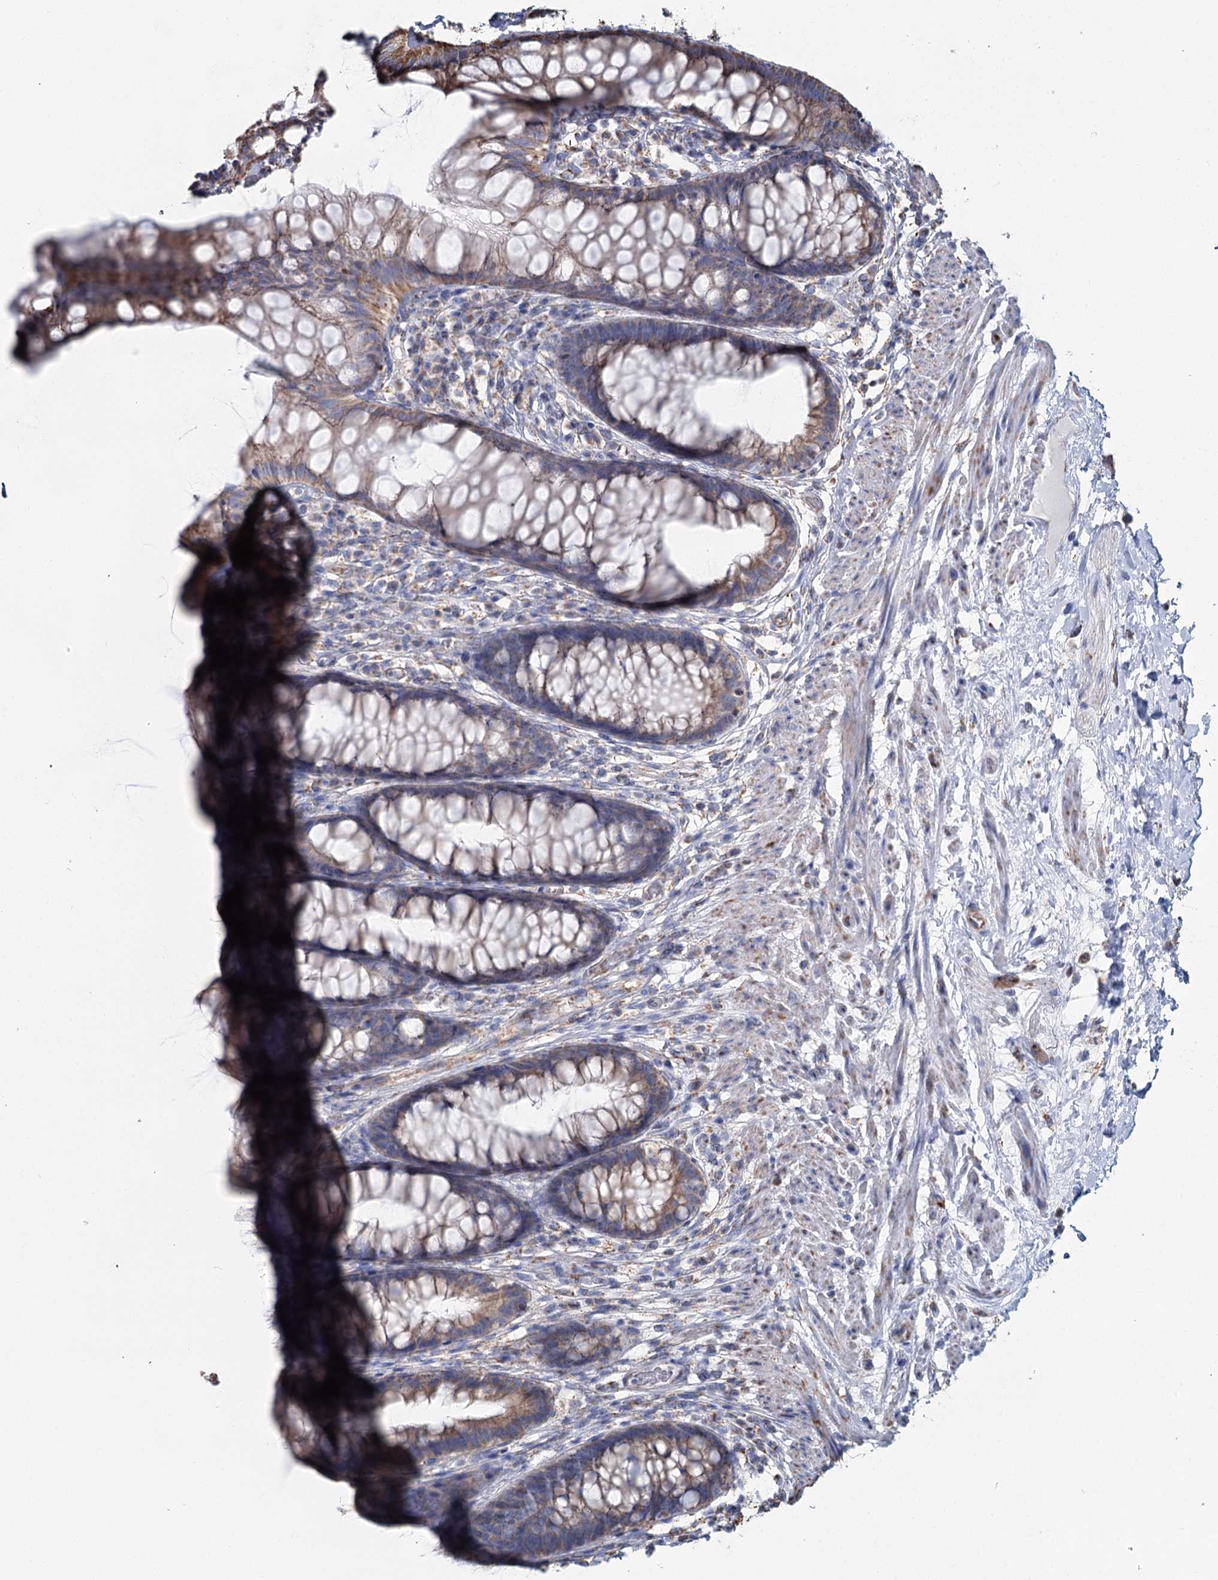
{"staining": {"intensity": "moderate", "quantity": ">75%", "location": "cytoplasmic/membranous"}, "tissue": "rectum", "cell_type": "Glandular cells", "image_type": "normal", "snomed": [{"axis": "morphology", "description": "Normal tissue, NOS"}, {"axis": "topography", "description": "Rectum"}], "caption": "Rectum stained with DAB (3,3'-diaminobenzidine) immunohistochemistry (IHC) reveals medium levels of moderate cytoplasmic/membranous positivity in about >75% of glandular cells.", "gene": "MRPL44", "patient": {"sex": "male", "age": 74}}